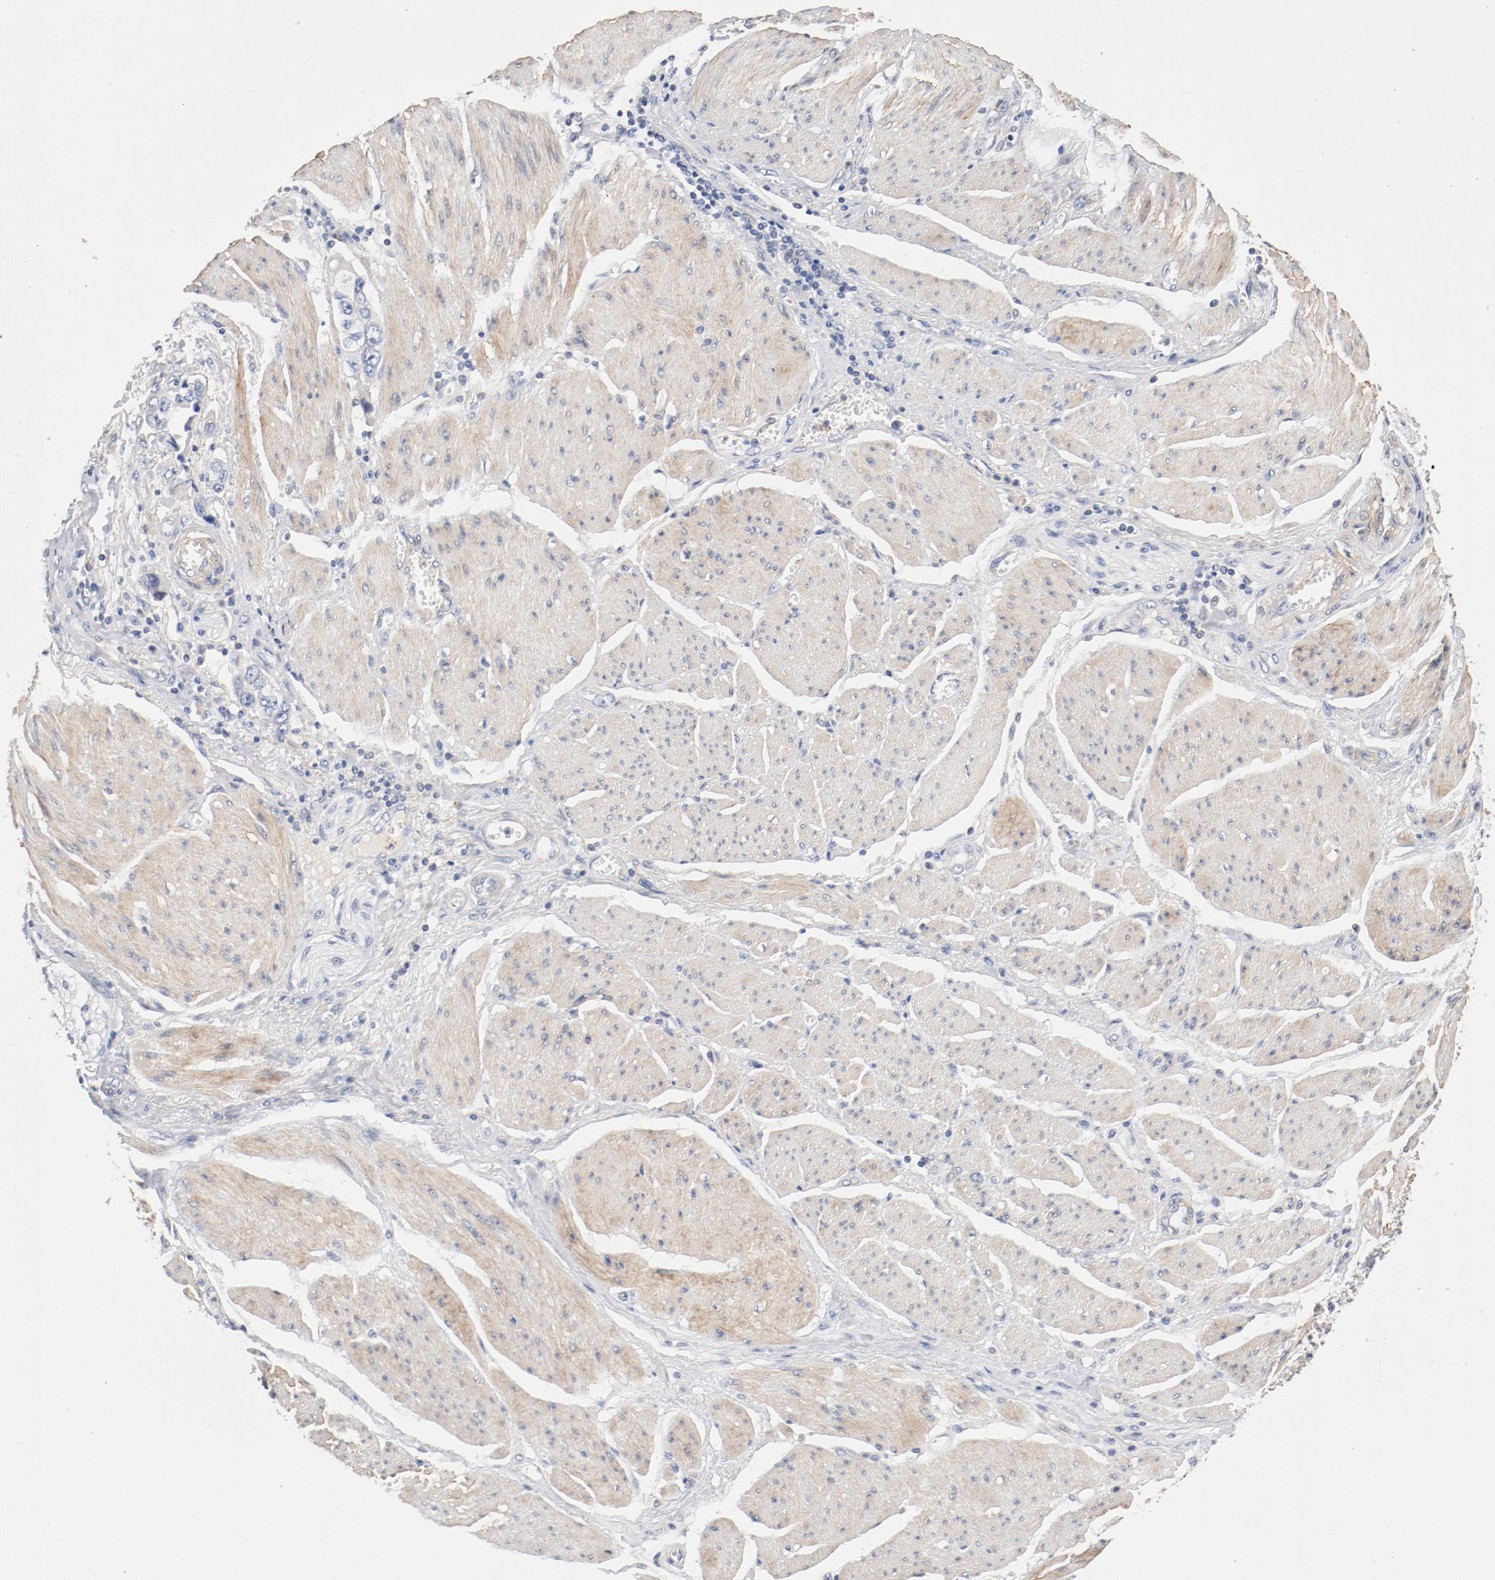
{"staining": {"intensity": "negative", "quantity": "none", "location": "none"}, "tissue": "stomach cancer", "cell_type": "Tumor cells", "image_type": "cancer", "snomed": [{"axis": "morphology", "description": "Adenocarcinoma, NOS"}, {"axis": "topography", "description": "Pancreas"}, {"axis": "topography", "description": "Stomach, upper"}], "caption": "There is no significant staining in tumor cells of stomach cancer.", "gene": "ILK", "patient": {"sex": "male", "age": 77}}